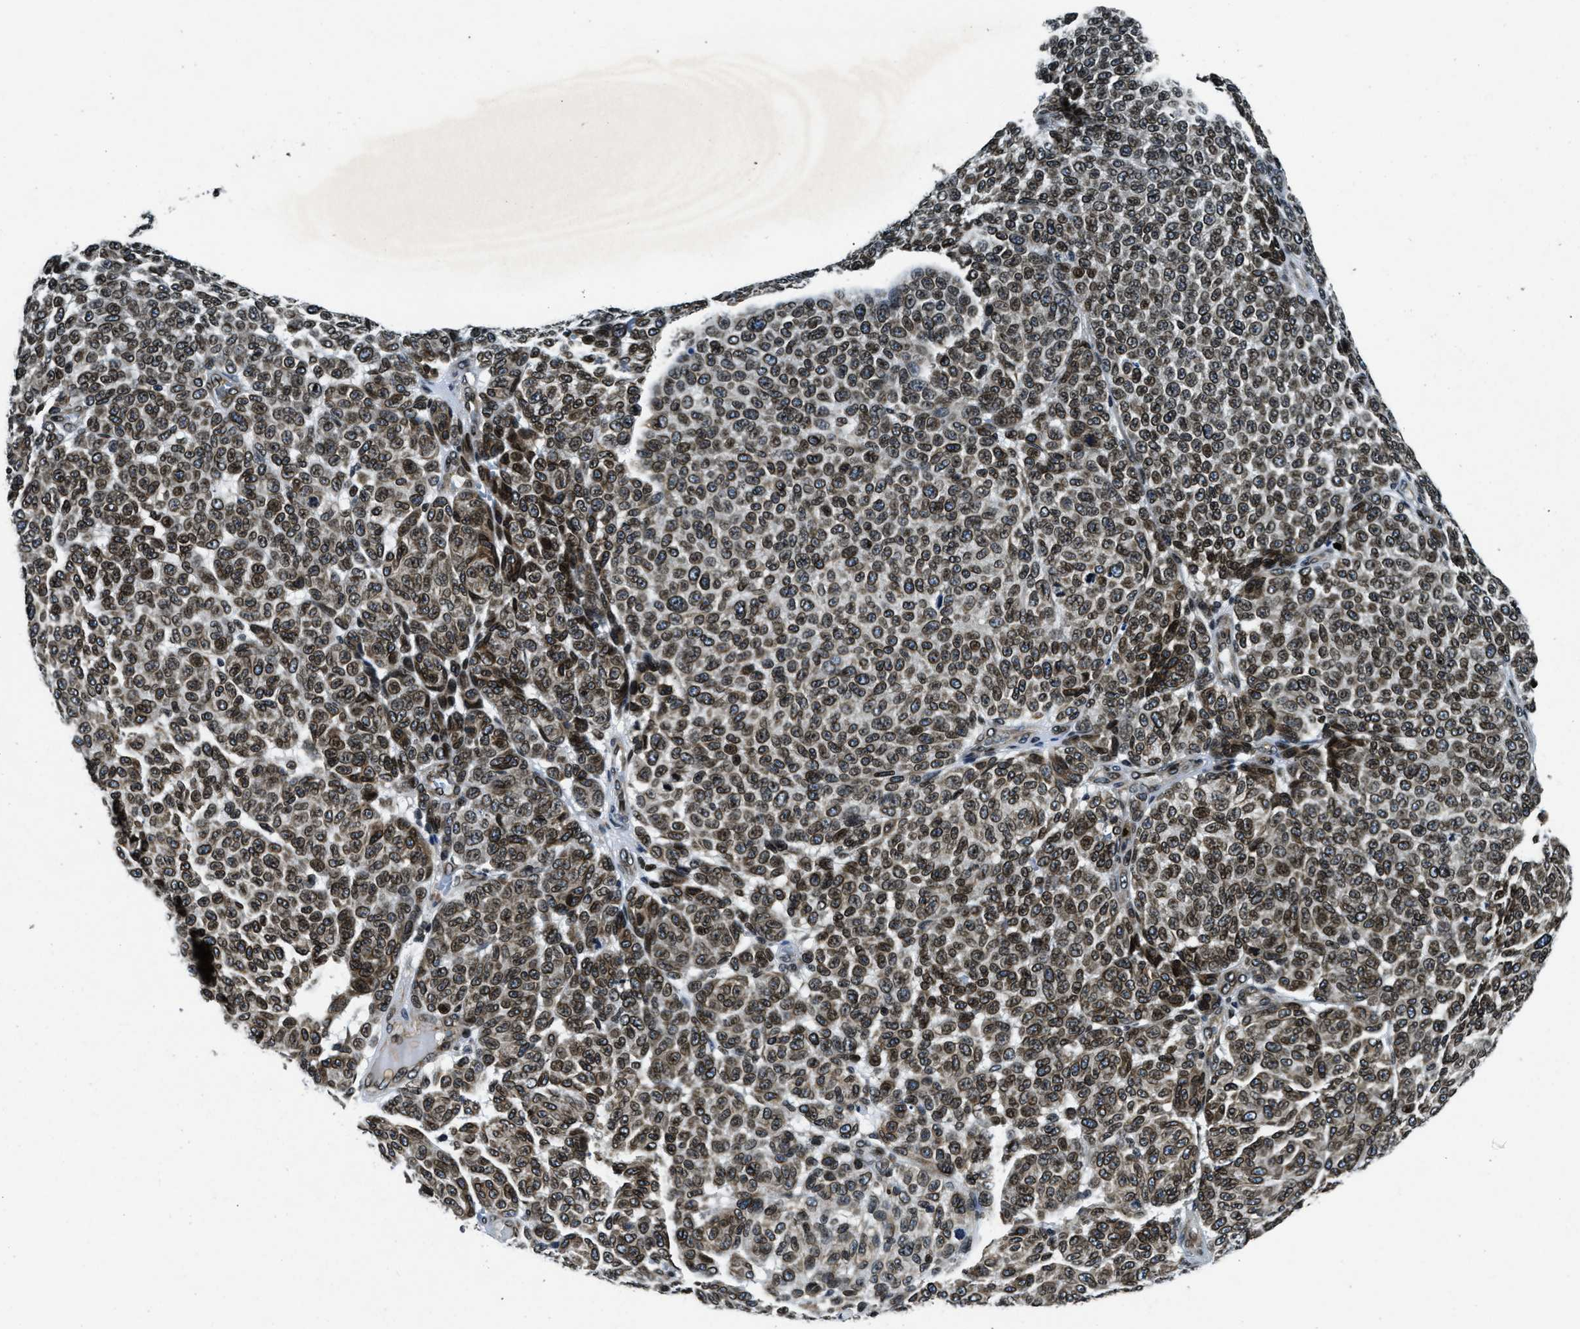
{"staining": {"intensity": "moderate", "quantity": ">75%", "location": "nuclear"}, "tissue": "melanoma", "cell_type": "Tumor cells", "image_type": "cancer", "snomed": [{"axis": "morphology", "description": "Malignant melanoma, NOS"}, {"axis": "topography", "description": "Skin"}], "caption": "Protein expression analysis of human malignant melanoma reveals moderate nuclear staining in approximately >75% of tumor cells.", "gene": "ZC3HC1", "patient": {"sex": "male", "age": 59}}